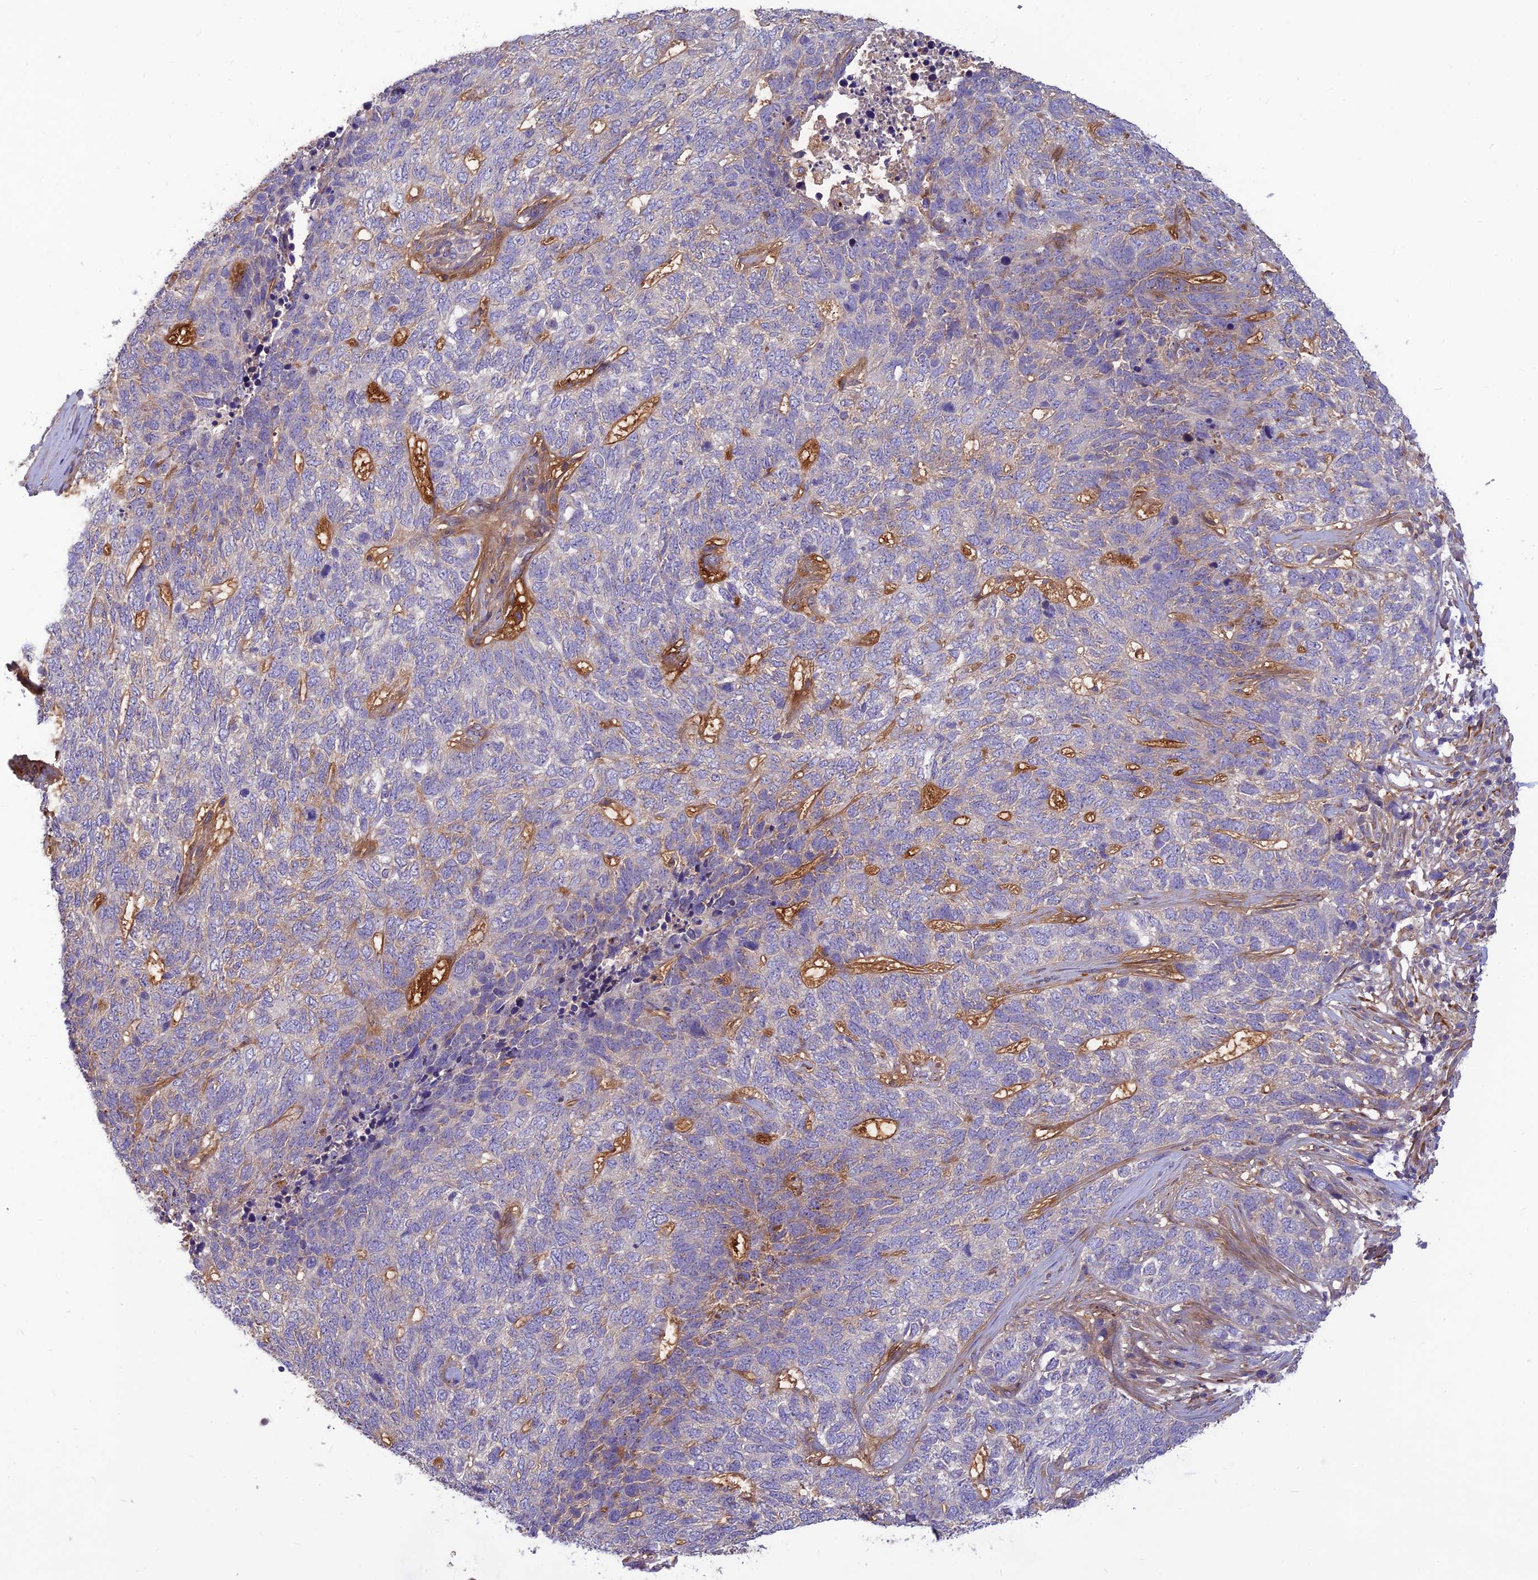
{"staining": {"intensity": "negative", "quantity": "none", "location": "none"}, "tissue": "skin cancer", "cell_type": "Tumor cells", "image_type": "cancer", "snomed": [{"axis": "morphology", "description": "Basal cell carcinoma"}, {"axis": "topography", "description": "Skin"}], "caption": "There is no significant staining in tumor cells of basal cell carcinoma (skin).", "gene": "ST8SIA5", "patient": {"sex": "female", "age": 65}}